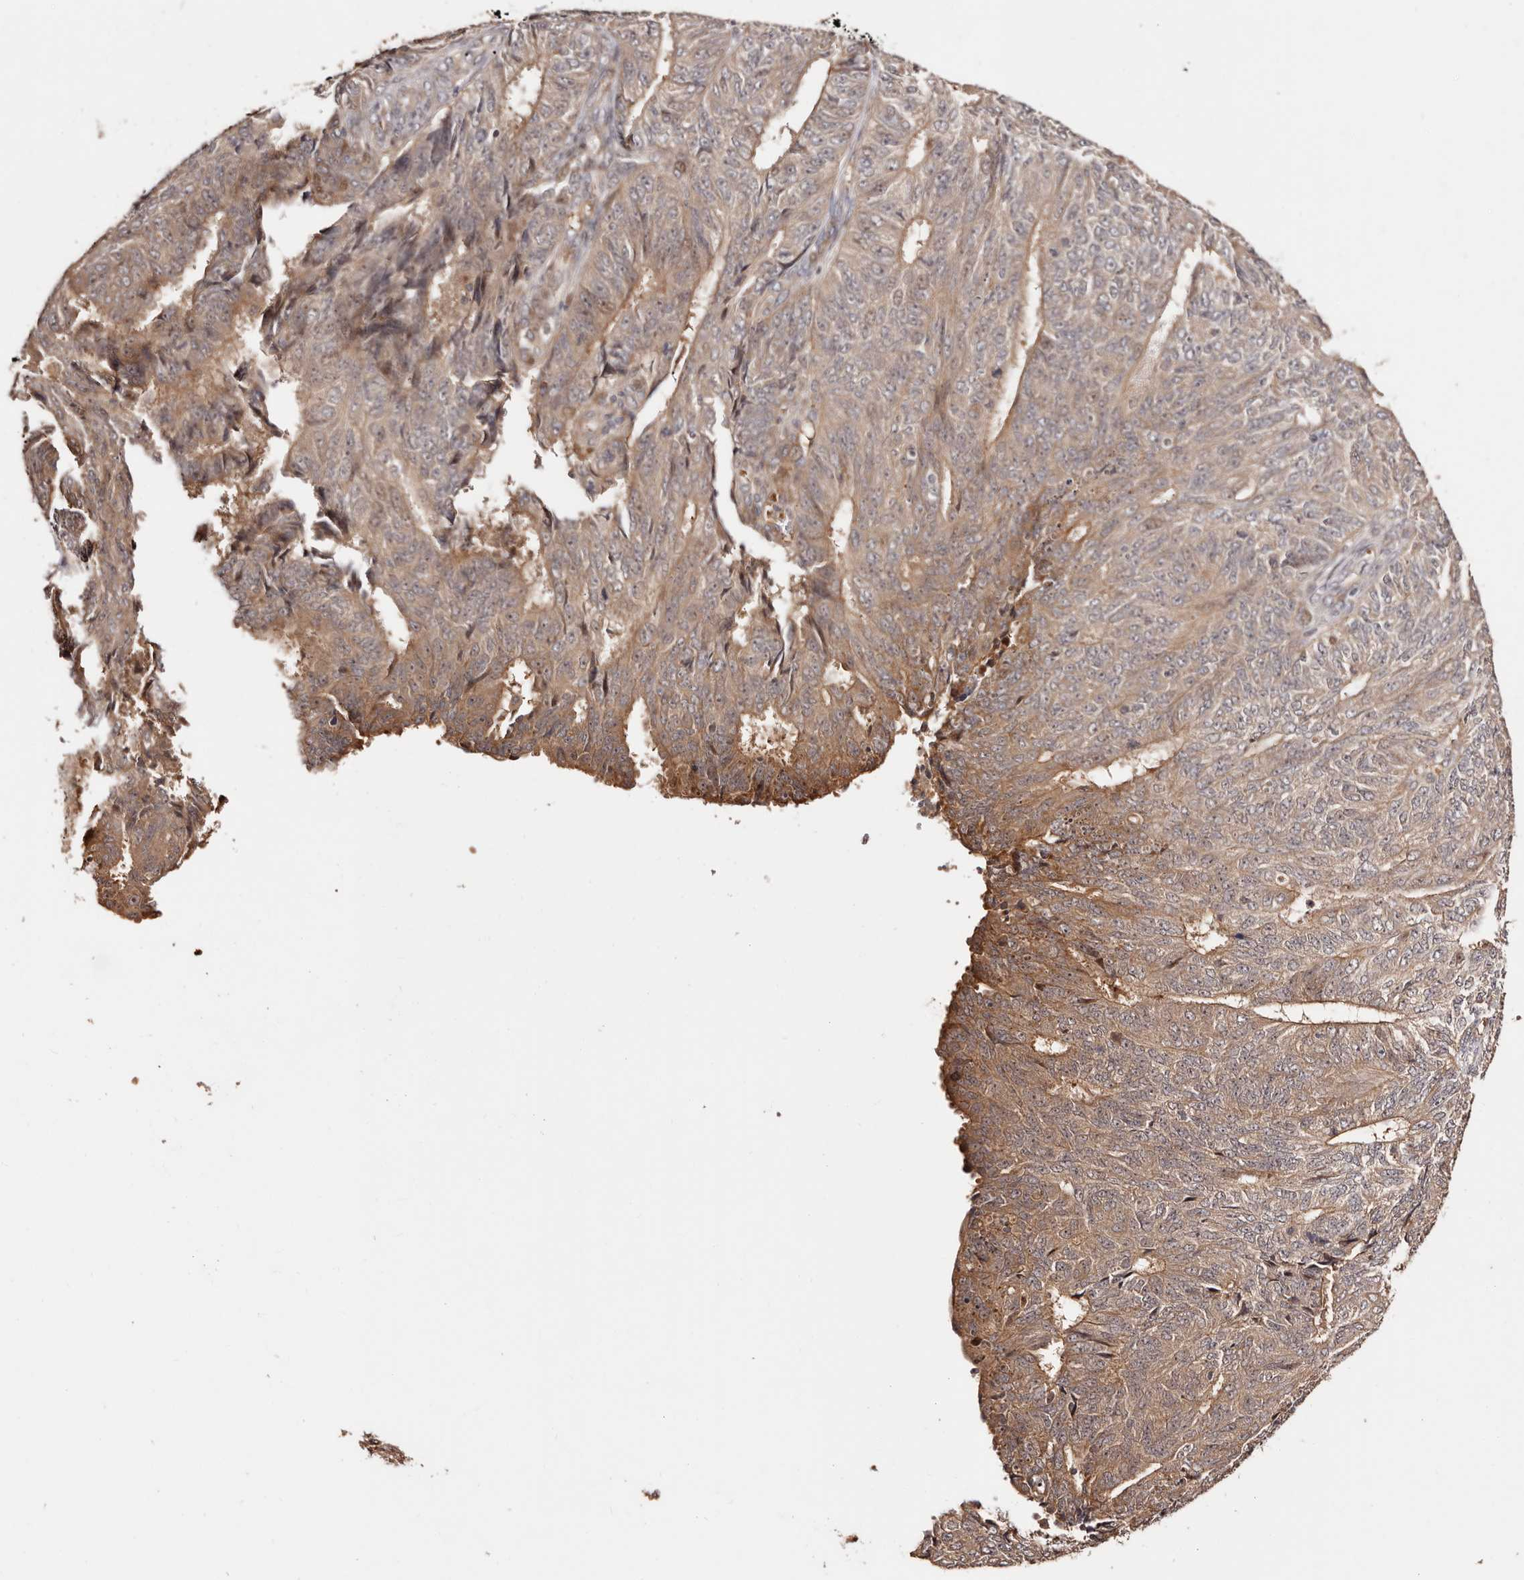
{"staining": {"intensity": "moderate", "quantity": "25%-75%", "location": "cytoplasmic/membranous"}, "tissue": "endometrial cancer", "cell_type": "Tumor cells", "image_type": "cancer", "snomed": [{"axis": "morphology", "description": "Adenocarcinoma, NOS"}, {"axis": "topography", "description": "Endometrium"}], "caption": "A brown stain labels moderate cytoplasmic/membranous staining of a protein in endometrial cancer (adenocarcinoma) tumor cells.", "gene": "PTPN22", "patient": {"sex": "female", "age": 32}}